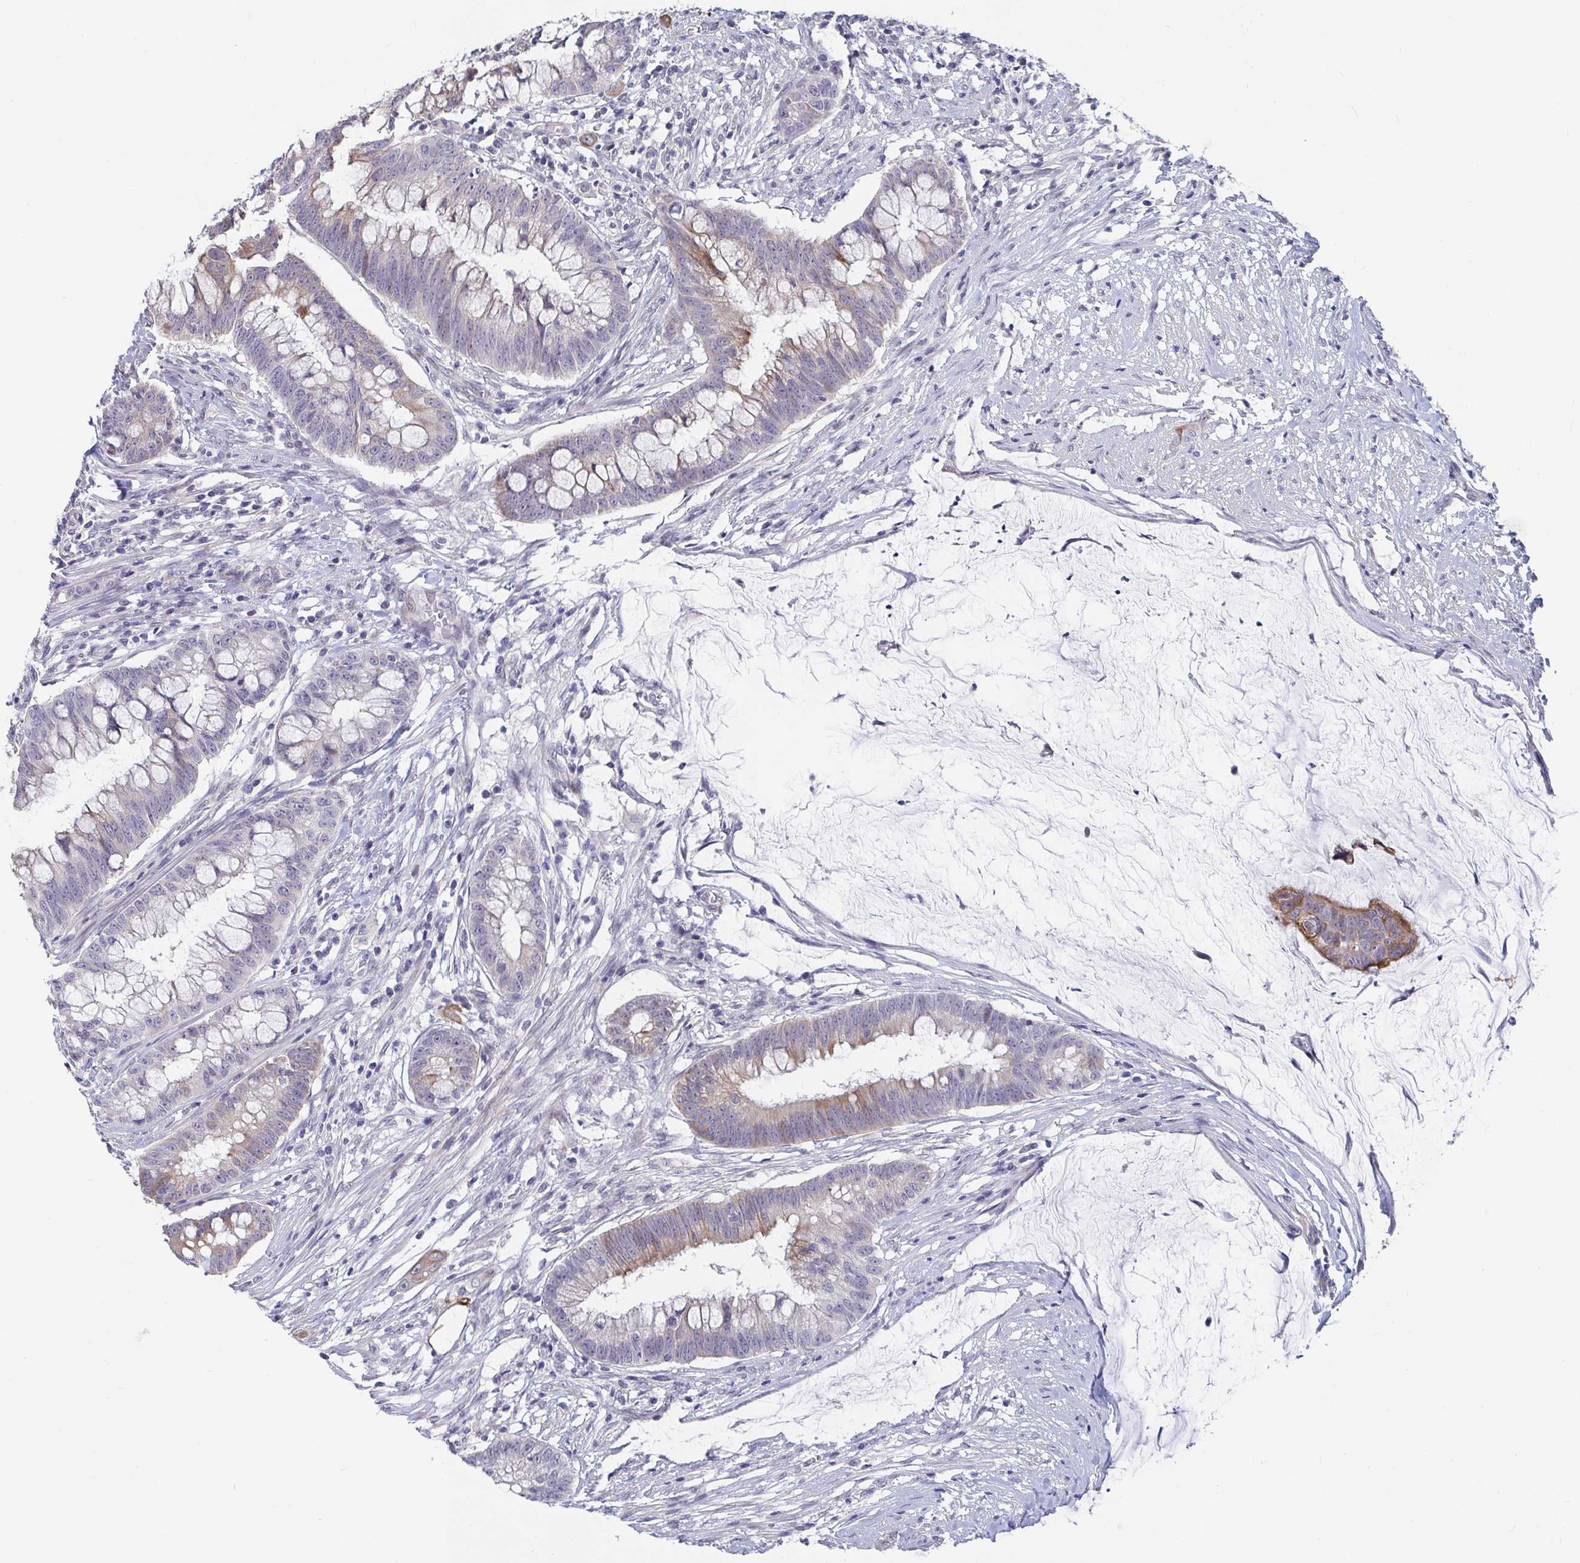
{"staining": {"intensity": "moderate", "quantity": "25%-75%", "location": "cytoplasmic/membranous"}, "tissue": "colorectal cancer", "cell_type": "Tumor cells", "image_type": "cancer", "snomed": [{"axis": "morphology", "description": "Adenocarcinoma, NOS"}, {"axis": "topography", "description": "Colon"}], "caption": "This is an image of immunohistochemistry staining of colorectal cancer, which shows moderate positivity in the cytoplasmic/membranous of tumor cells.", "gene": "FAM156B", "patient": {"sex": "male", "age": 62}}